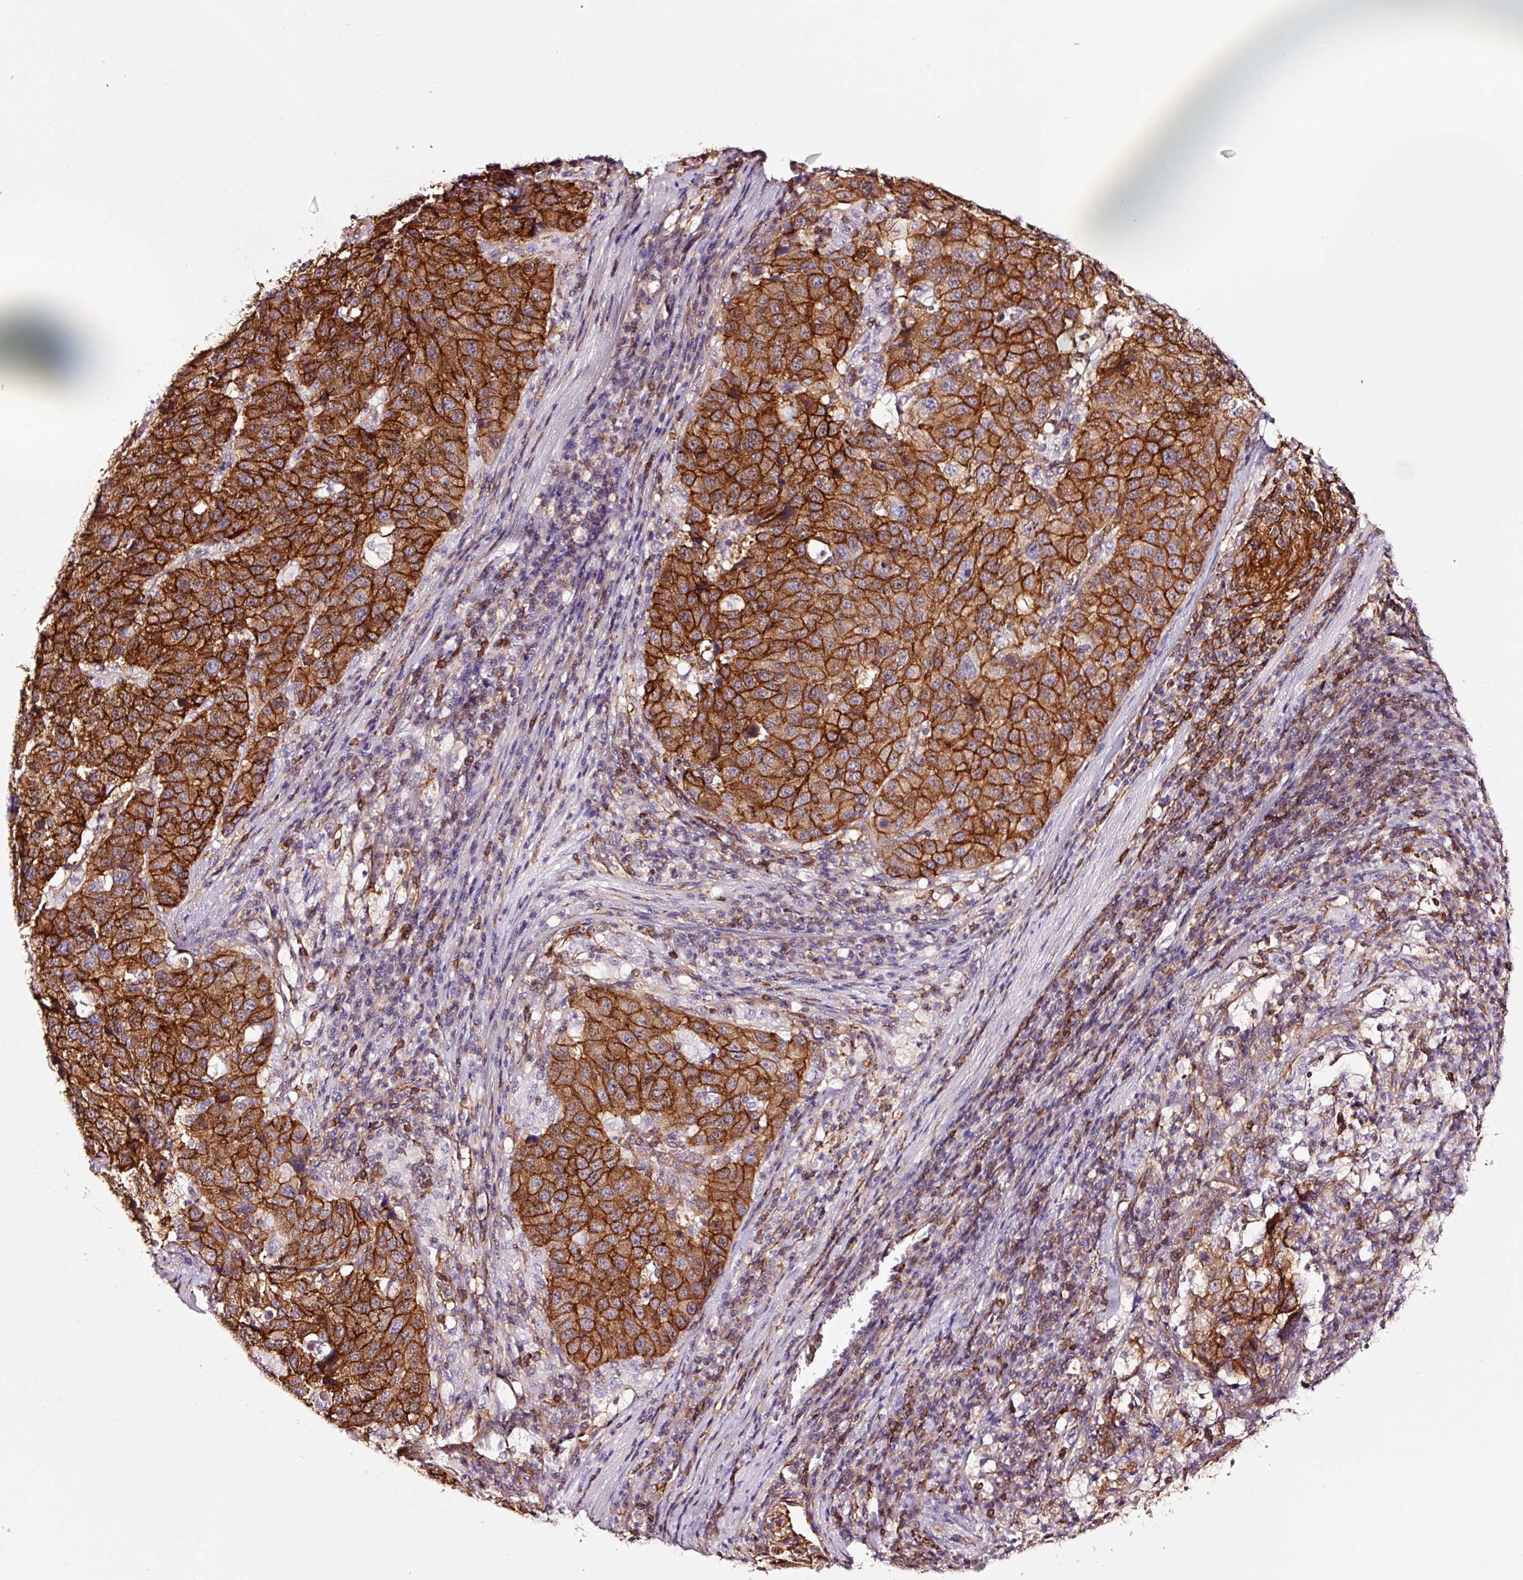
{"staining": {"intensity": "strong", "quantity": ">75%", "location": "cytoplasmic/membranous"}, "tissue": "stomach cancer", "cell_type": "Tumor cells", "image_type": "cancer", "snomed": [{"axis": "morphology", "description": "Adenocarcinoma, NOS"}, {"axis": "topography", "description": "Stomach"}], "caption": "Tumor cells demonstrate strong cytoplasmic/membranous staining in about >75% of cells in adenocarcinoma (stomach). (brown staining indicates protein expression, while blue staining denotes nuclei).", "gene": "ADD3", "patient": {"sex": "male", "age": 71}}